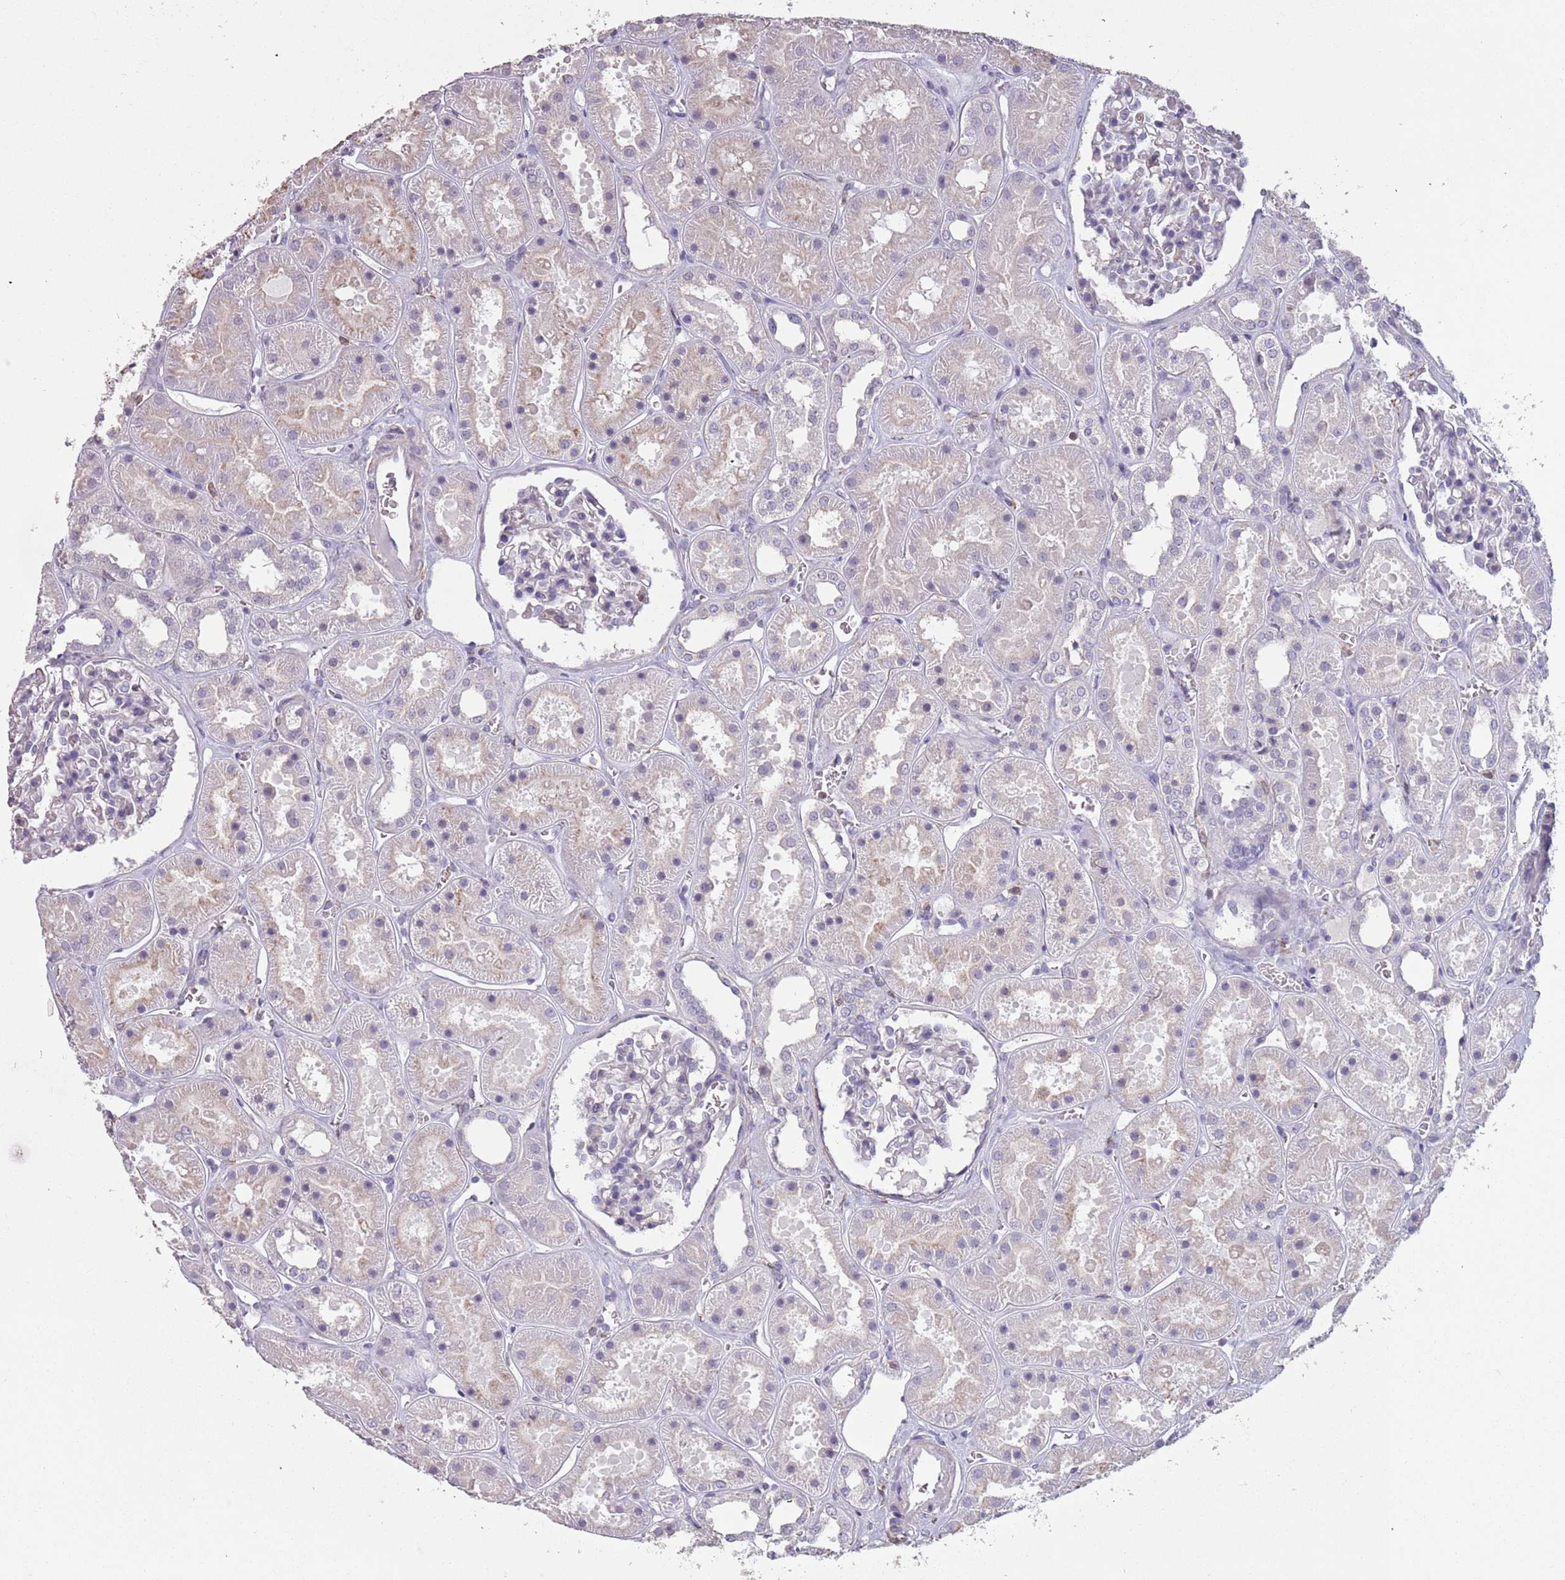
{"staining": {"intensity": "negative", "quantity": "none", "location": "none"}, "tissue": "kidney", "cell_type": "Cells in glomeruli", "image_type": "normal", "snomed": [{"axis": "morphology", "description": "Normal tissue, NOS"}, {"axis": "topography", "description": "Kidney"}], "caption": "IHC of normal human kidney reveals no positivity in cells in glomeruli.", "gene": "SUN5", "patient": {"sex": "female", "age": 41}}